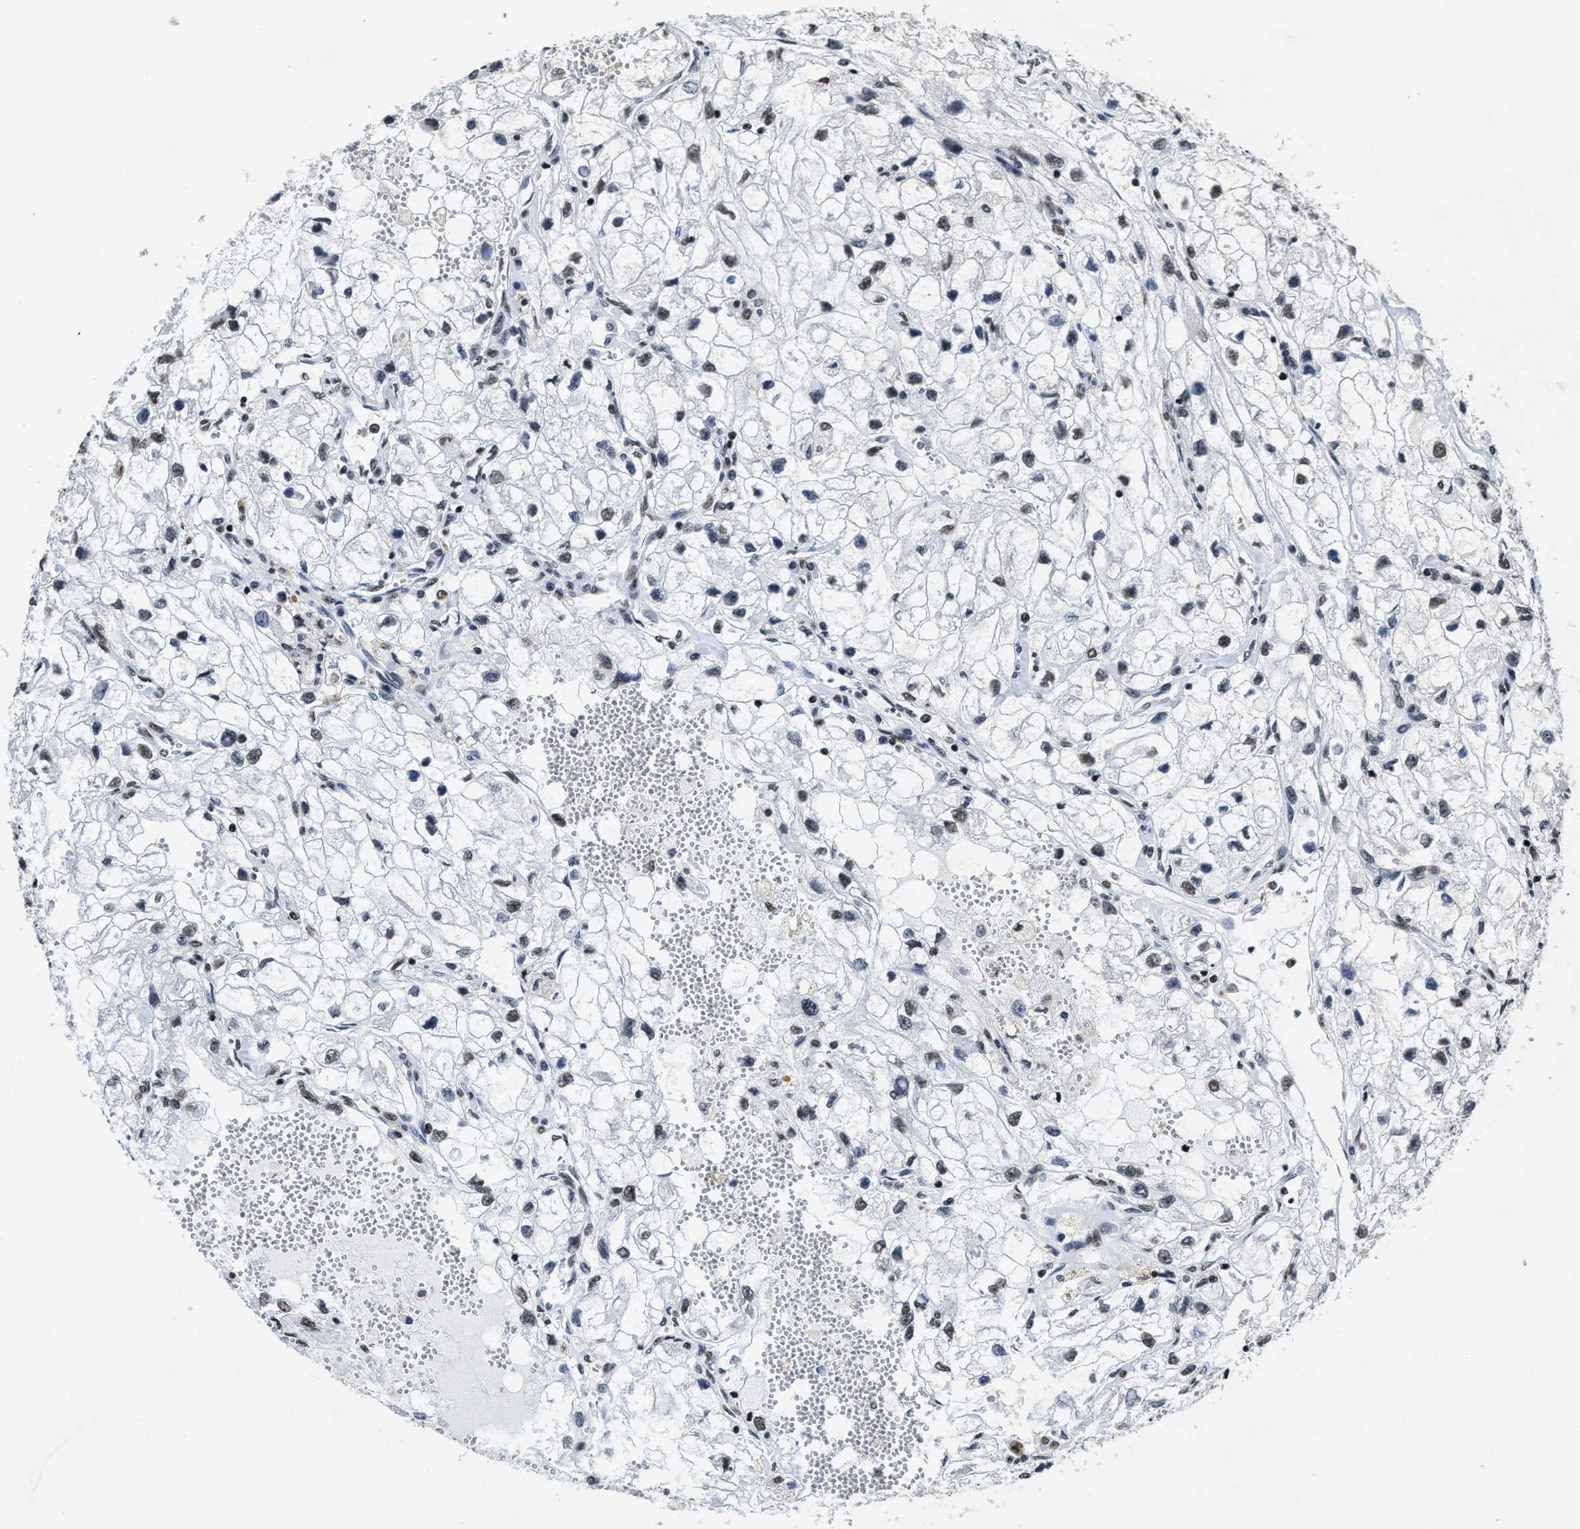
{"staining": {"intensity": "weak", "quantity": "25%-75%", "location": "nuclear"}, "tissue": "renal cancer", "cell_type": "Tumor cells", "image_type": "cancer", "snomed": [{"axis": "morphology", "description": "Adenocarcinoma, NOS"}, {"axis": "topography", "description": "Kidney"}], "caption": "Human renal cancer stained with a brown dye reveals weak nuclear positive expression in about 25%-75% of tumor cells.", "gene": "SUPT16H", "patient": {"sex": "female", "age": 70}}